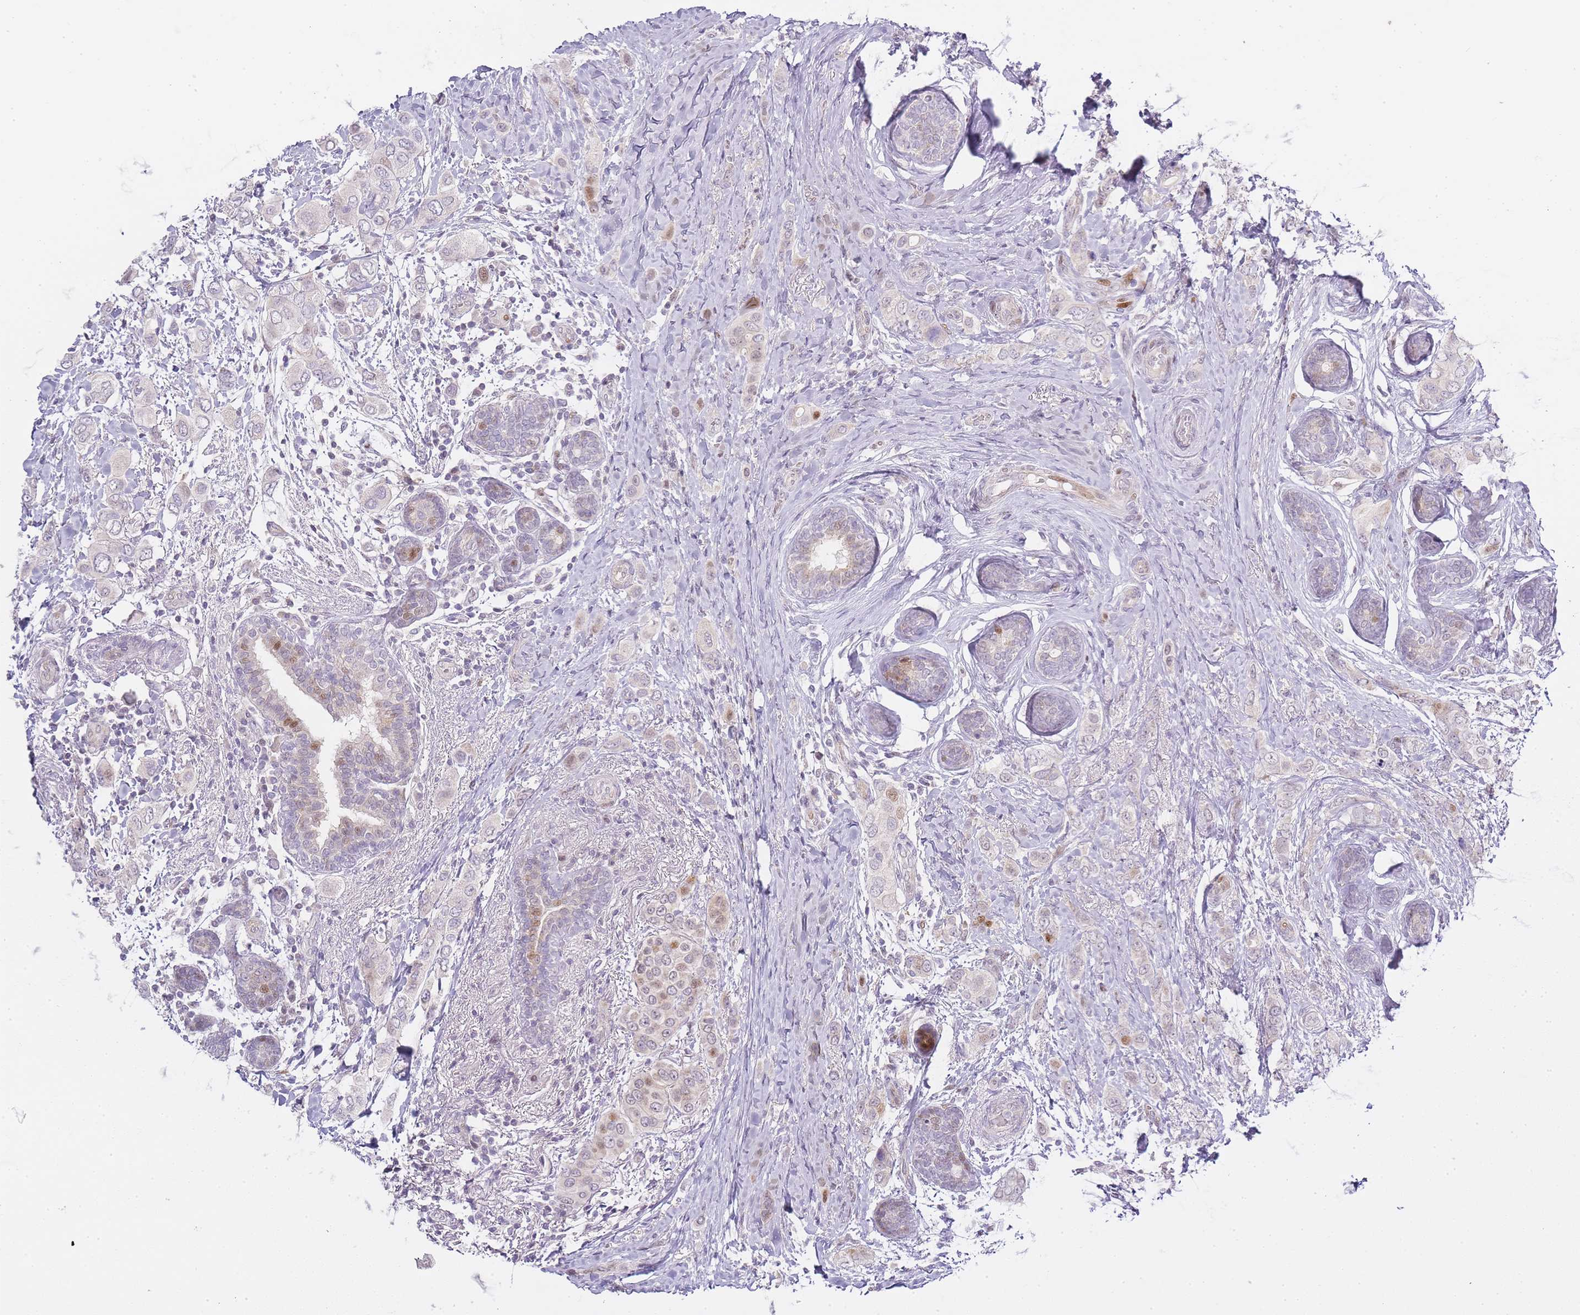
{"staining": {"intensity": "moderate", "quantity": "<25%", "location": "nuclear"}, "tissue": "breast cancer", "cell_type": "Tumor cells", "image_type": "cancer", "snomed": [{"axis": "morphology", "description": "Lobular carcinoma"}, {"axis": "topography", "description": "Breast"}], "caption": "Breast cancer (lobular carcinoma) stained with DAB immunohistochemistry demonstrates low levels of moderate nuclear expression in approximately <25% of tumor cells.", "gene": "OGG1", "patient": {"sex": "female", "age": 51}}